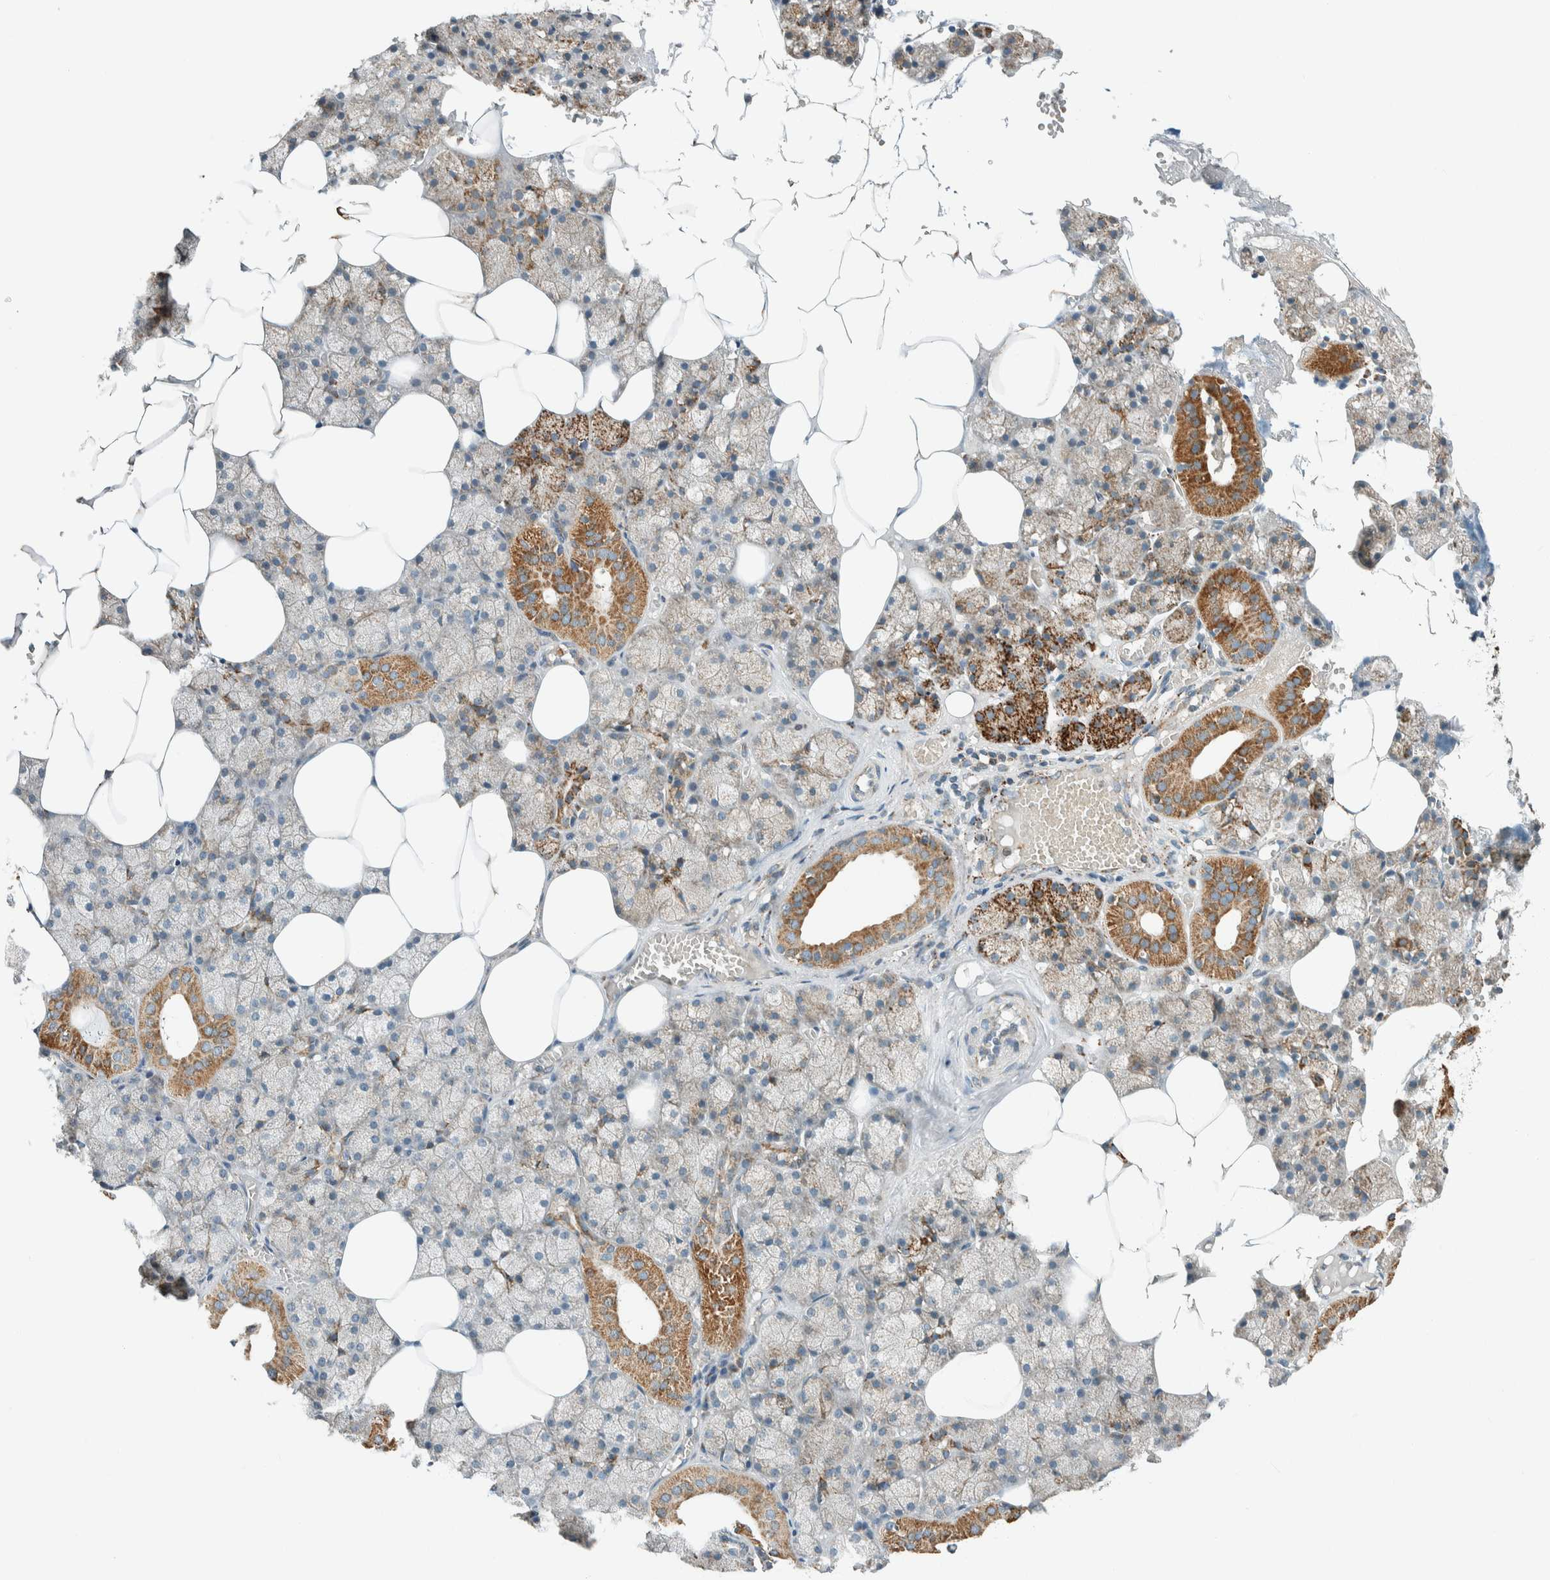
{"staining": {"intensity": "moderate", "quantity": "25%-75%", "location": "cytoplasmic/membranous"}, "tissue": "salivary gland", "cell_type": "Glandular cells", "image_type": "normal", "snomed": [{"axis": "morphology", "description": "Normal tissue, NOS"}, {"axis": "topography", "description": "Salivary gland"}], "caption": "IHC photomicrograph of benign salivary gland: salivary gland stained using immunohistochemistry demonstrates medium levels of moderate protein expression localized specifically in the cytoplasmic/membranous of glandular cells, appearing as a cytoplasmic/membranous brown color.", "gene": "SPAG5", "patient": {"sex": "male", "age": 62}}